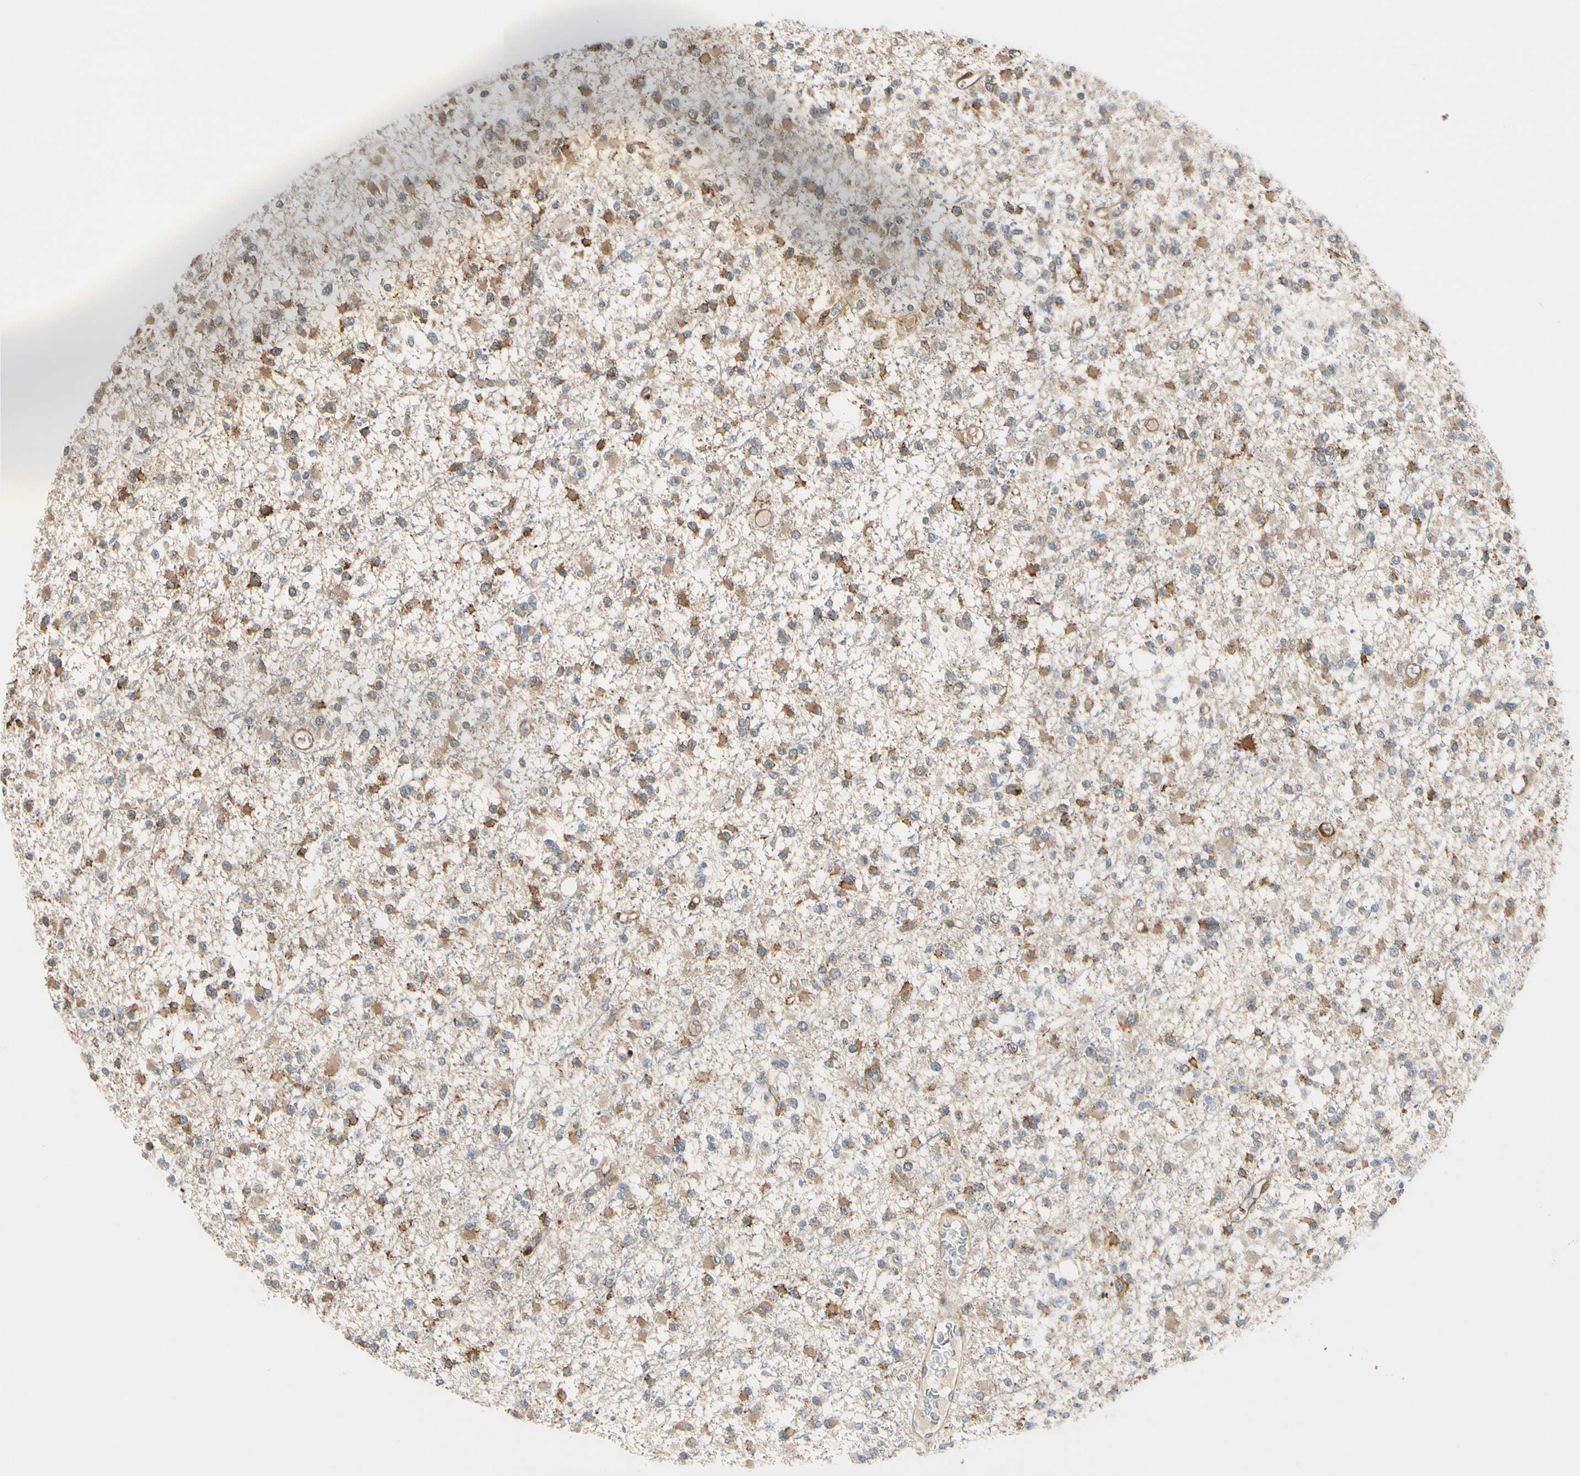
{"staining": {"intensity": "moderate", "quantity": ">75%", "location": "cytoplasmic/membranous"}, "tissue": "glioma", "cell_type": "Tumor cells", "image_type": "cancer", "snomed": [{"axis": "morphology", "description": "Glioma, malignant, Low grade"}, {"axis": "topography", "description": "Brain"}], "caption": "Glioma was stained to show a protein in brown. There is medium levels of moderate cytoplasmic/membranous positivity in approximately >75% of tumor cells.", "gene": "RASGRF1", "patient": {"sex": "female", "age": 22}}